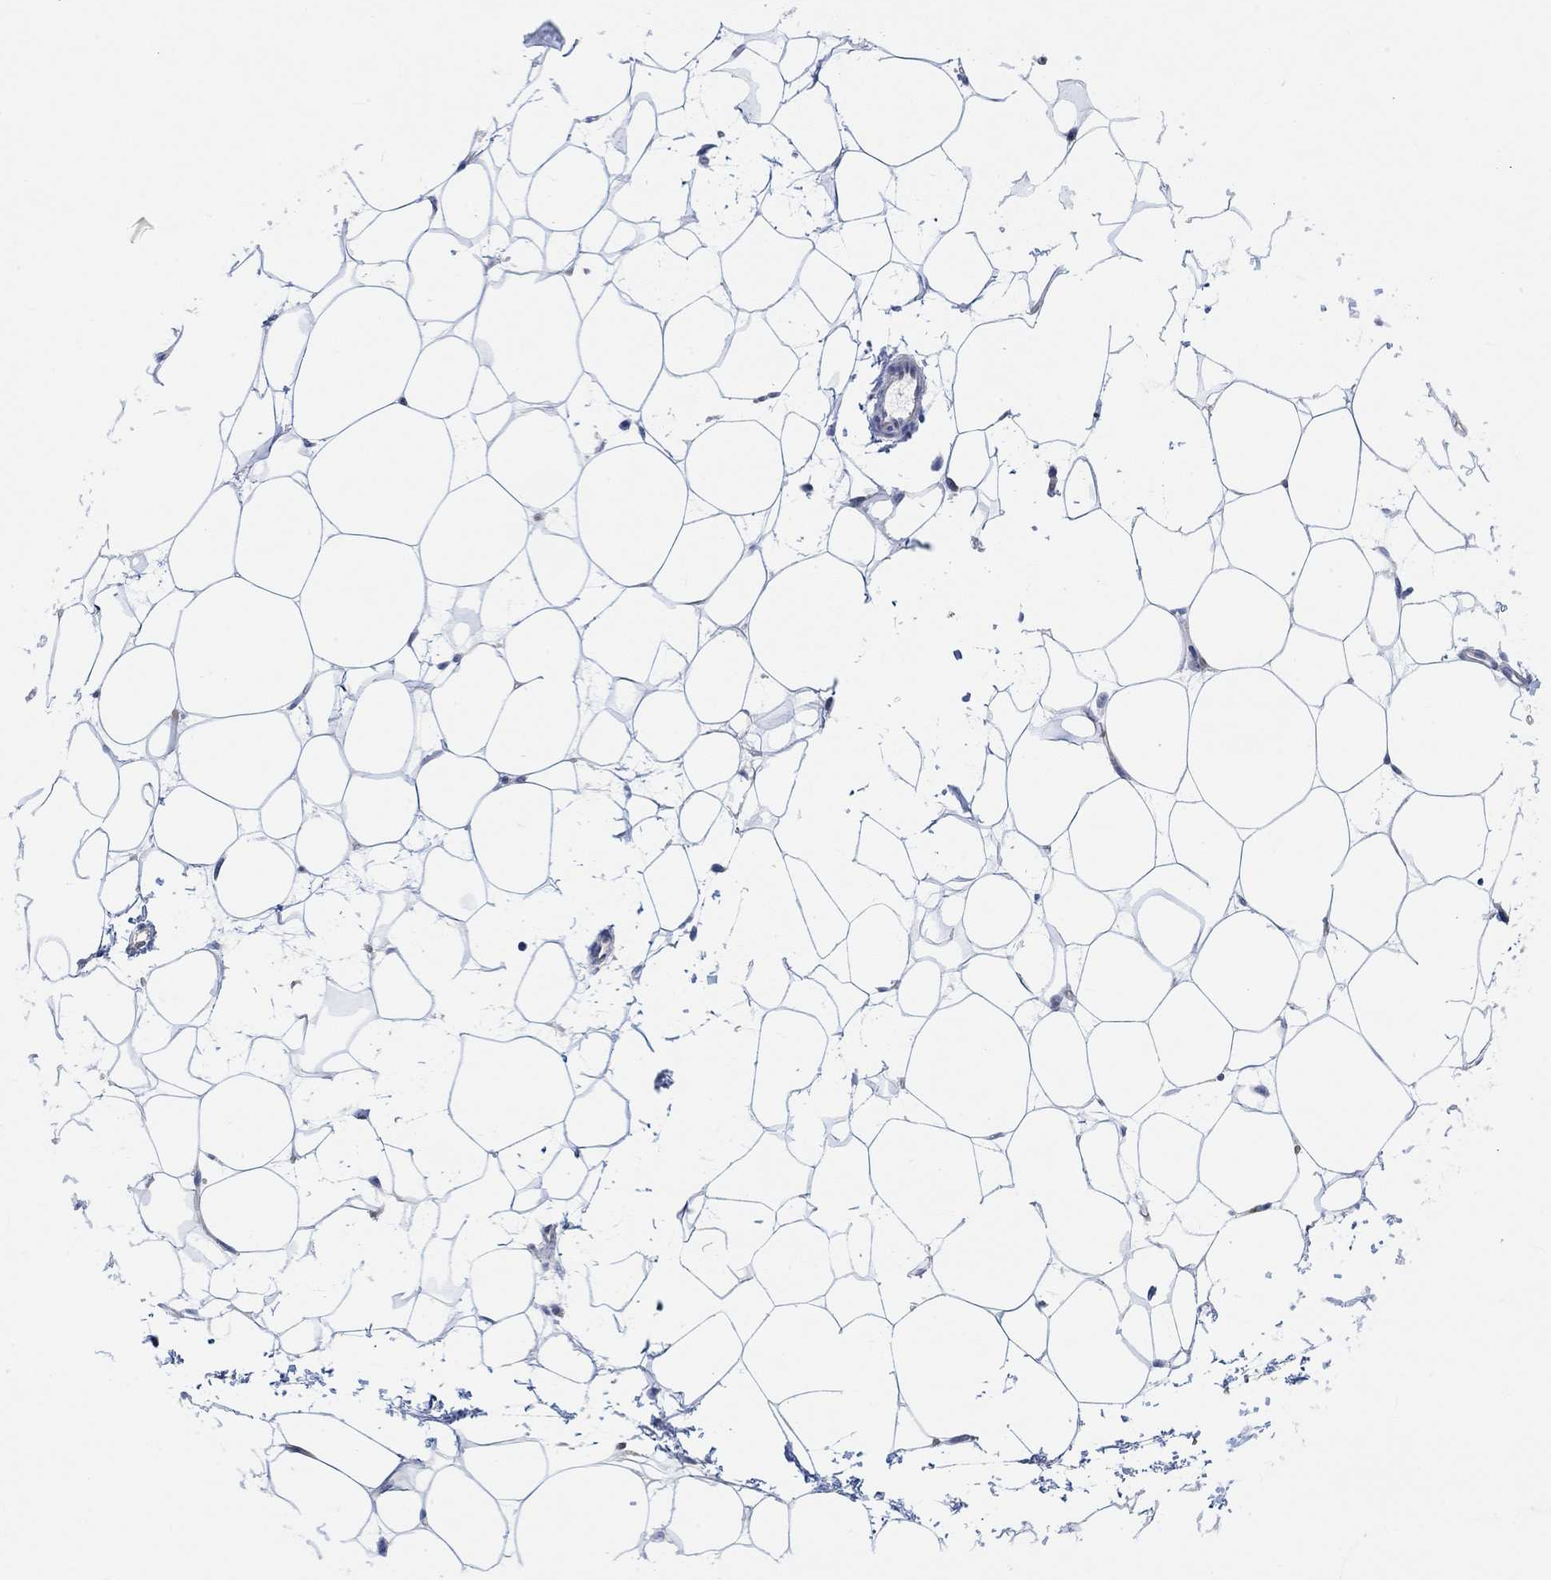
{"staining": {"intensity": "negative", "quantity": "none", "location": "none"}, "tissue": "breast", "cell_type": "Adipocytes", "image_type": "normal", "snomed": [{"axis": "morphology", "description": "Normal tissue, NOS"}, {"axis": "topography", "description": "Breast"}], "caption": "IHC photomicrograph of unremarkable breast: breast stained with DAB shows no significant protein expression in adipocytes.", "gene": "PMFBP1", "patient": {"sex": "female", "age": 37}}